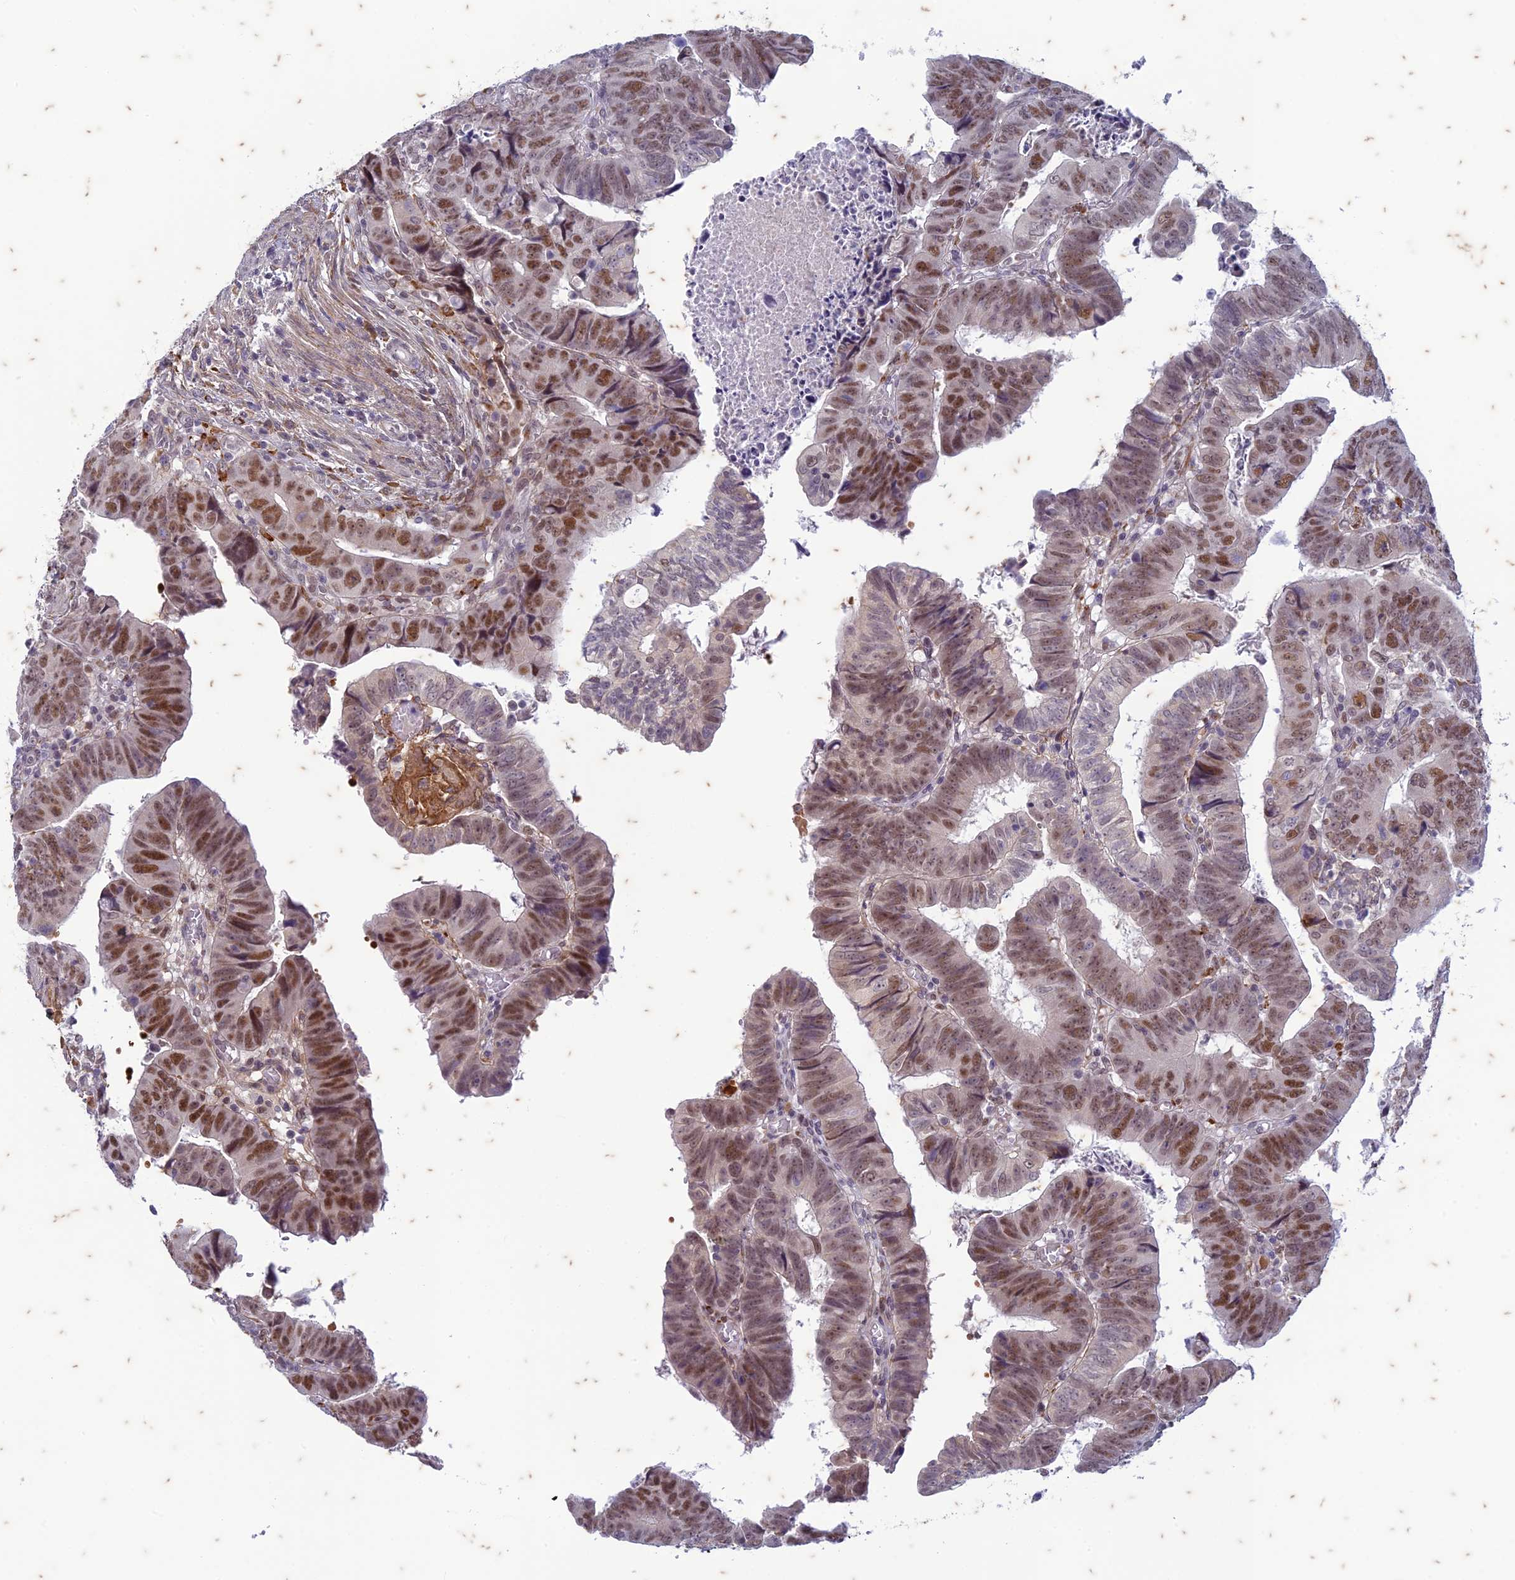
{"staining": {"intensity": "moderate", "quantity": ">75%", "location": "nuclear"}, "tissue": "colorectal cancer", "cell_type": "Tumor cells", "image_type": "cancer", "snomed": [{"axis": "morphology", "description": "Normal tissue, NOS"}, {"axis": "morphology", "description": "Adenocarcinoma, NOS"}, {"axis": "topography", "description": "Rectum"}], "caption": "Tumor cells reveal medium levels of moderate nuclear positivity in approximately >75% of cells in colorectal cancer (adenocarcinoma).", "gene": "PABPN1L", "patient": {"sex": "female", "age": 65}}